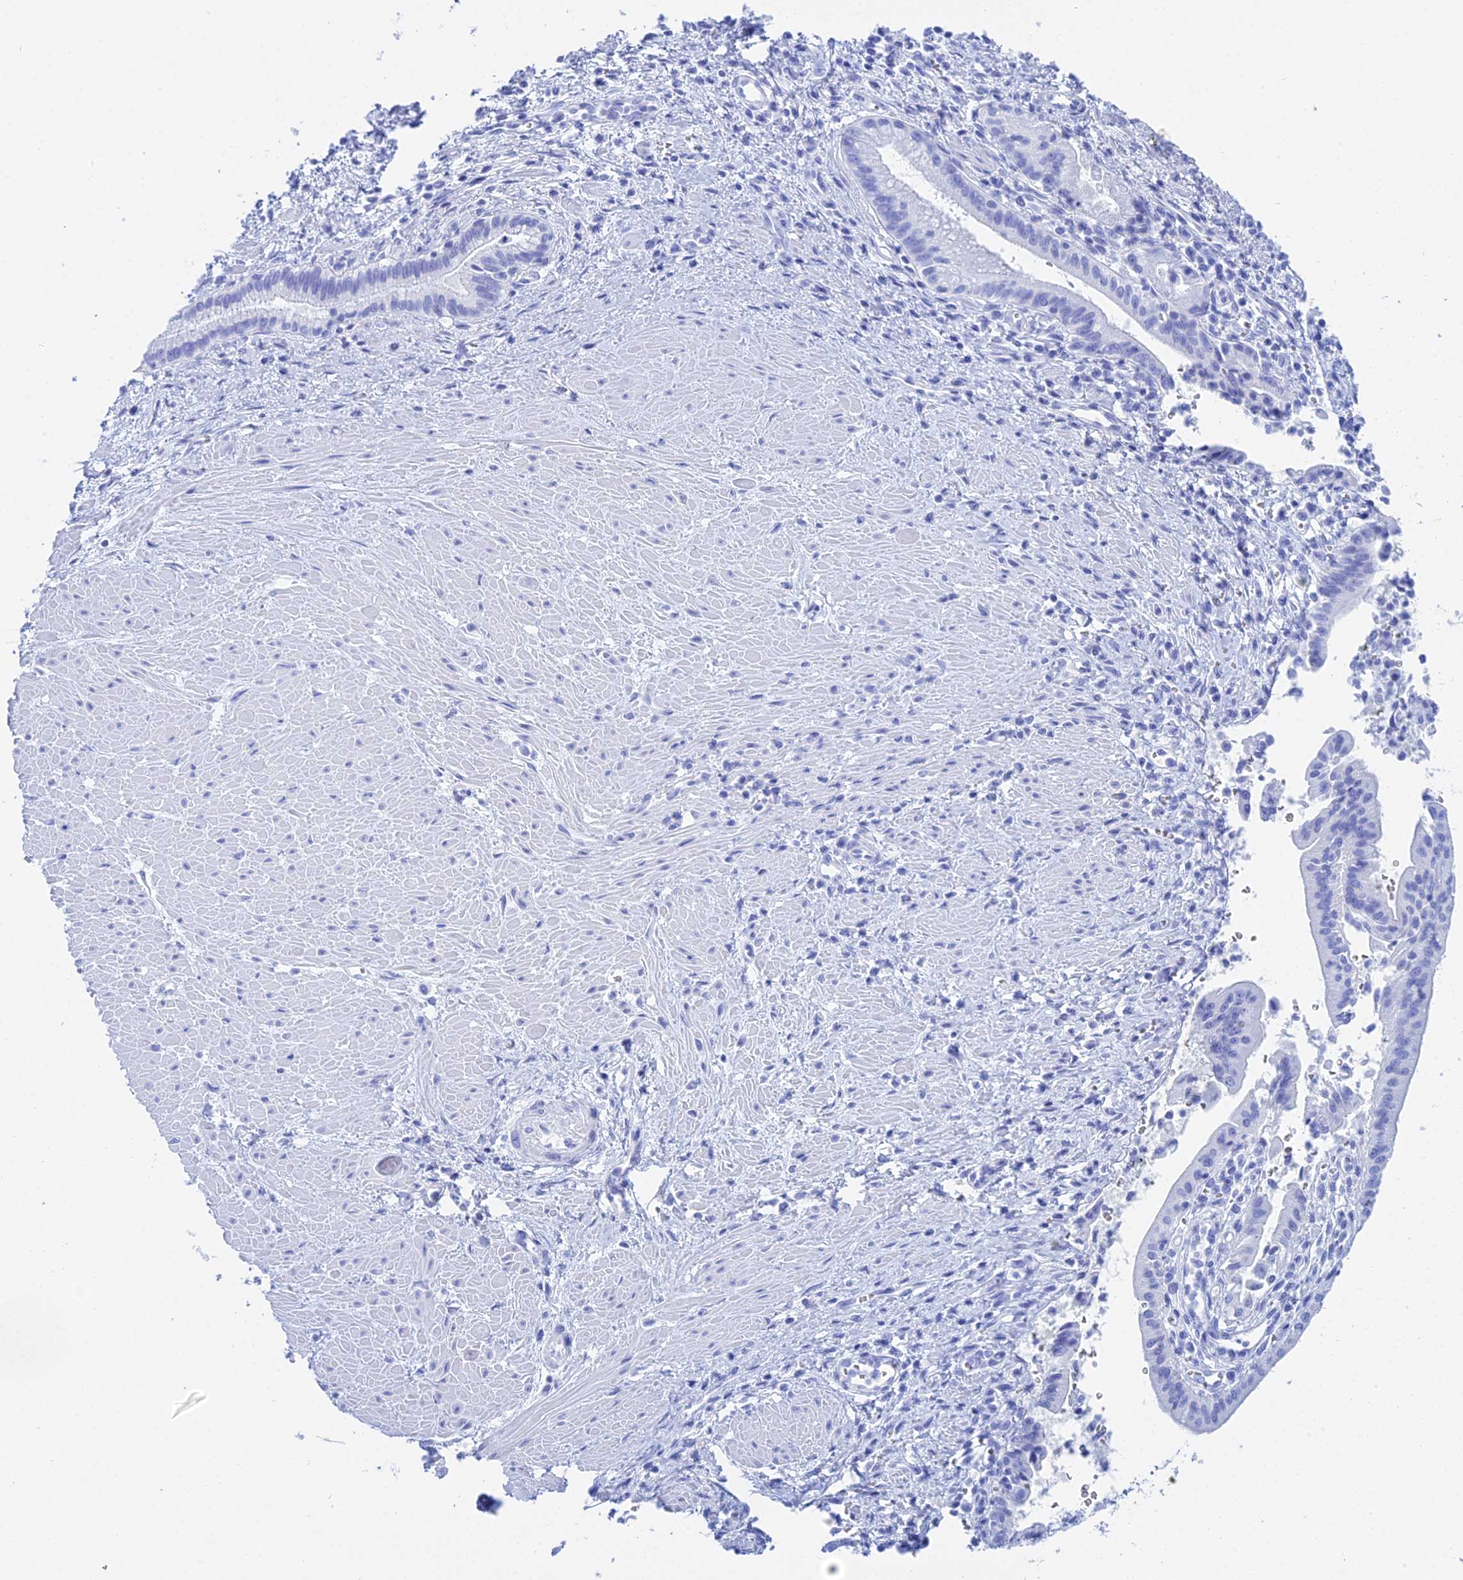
{"staining": {"intensity": "negative", "quantity": "none", "location": "none"}, "tissue": "pancreatic cancer", "cell_type": "Tumor cells", "image_type": "cancer", "snomed": [{"axis": "morphology", "description": "Adenocarcinoma, NOS"}, {"axis": "topography", "description": "Pancreas"}], "caption": "Immunohistochemistry (IHC) of adenocarcinoma (pancreatic) displays no staining in tumor cells.", "gene": "TEX101", "patient": {"sex": "male", "age": 78}}